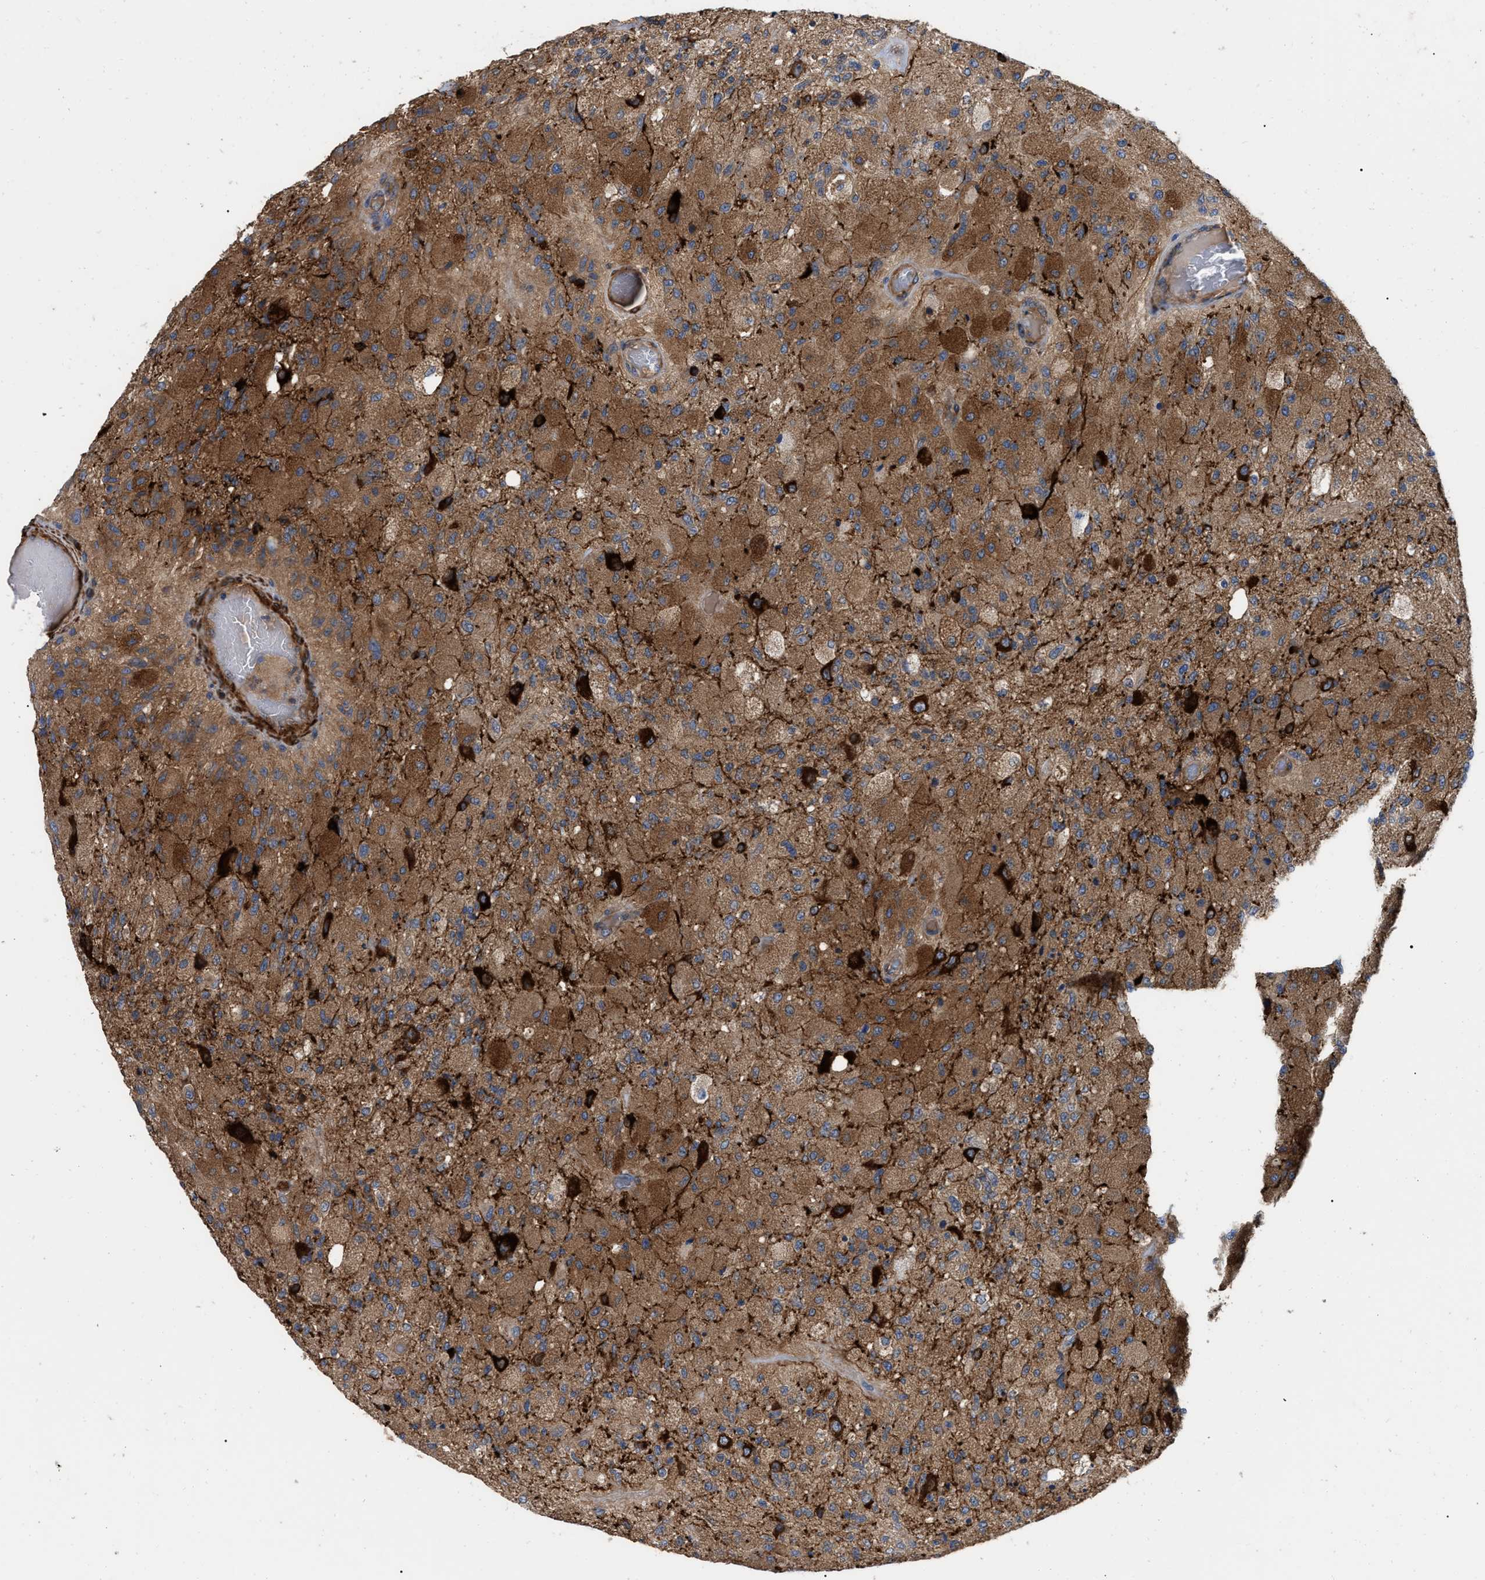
{"staining": {"intensity": "moderate", "quantity": ">75%", "location": "cytoplasmic/membranous"}, "tissue": "glioma", "cell_type": "Tumor cells", "image_type": "cancer", "snomed": [{"axis": "morphology", "description": "Normal tissue, NOS"}, {"axis": "morphology", "description": "Glioma, malignant, High grade"}, {"axis": "topography", "description": "Cerebral cortex"}], "caption": "Glioma stained with a protein marker reveals moderate staining in tumor cells.", "gene": "RABEP1", "patient": {"sex": "male", "age": 77}}